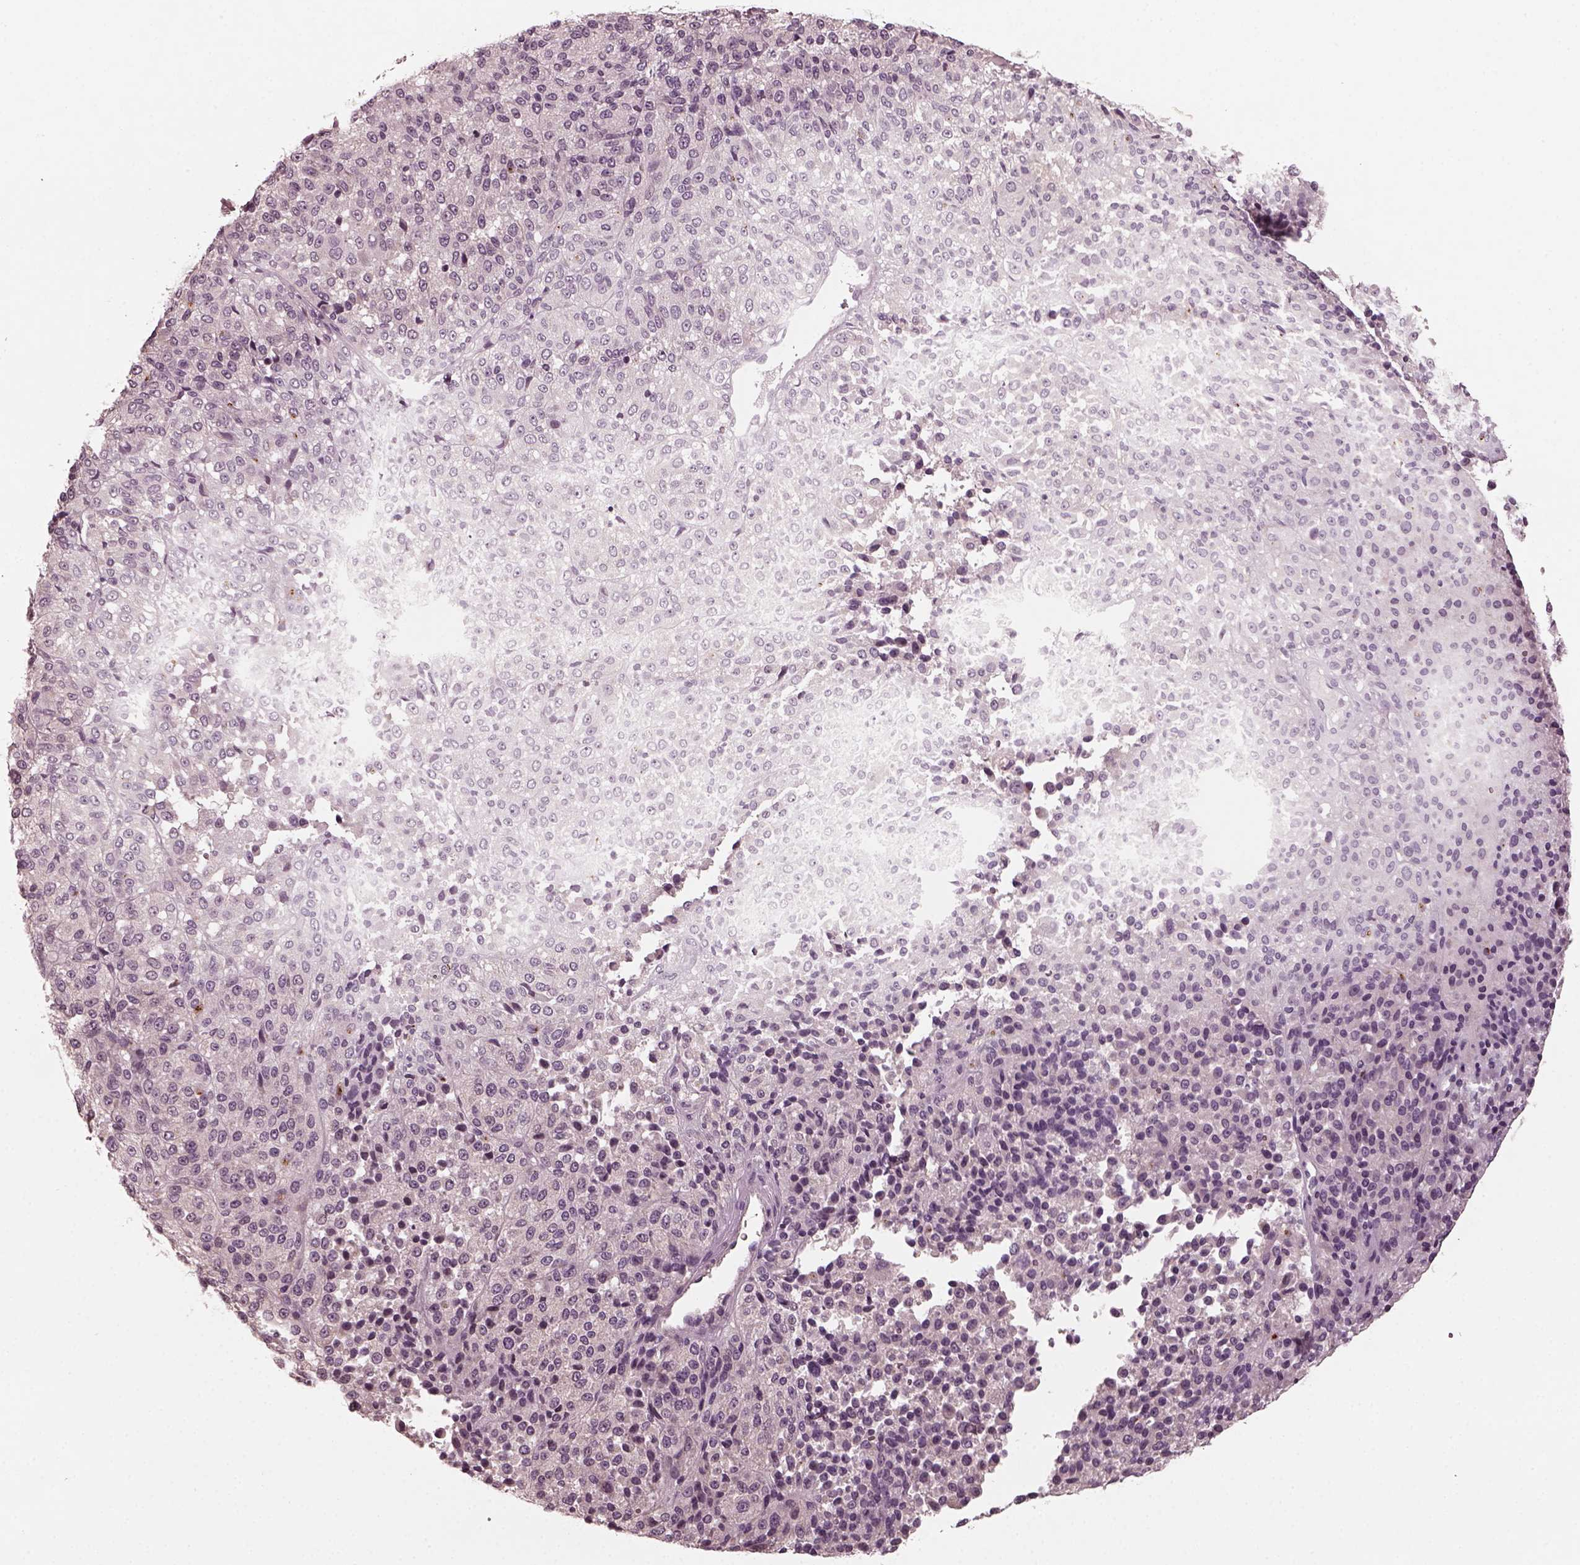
{"staining": {"intensity": "negative", "quantity": "none", "location": "none"}, "tissue": "melanoma", "cell_type": "Tumor cells", "image_type": "cancer", "snomed": [{"axis": "morphology", "description": "Malignant melanoma, Metastatic site"}, {"axis": "topography", "description": "Brain"}], "caption": "Immunohistochemistry (IHC) photomicrograph of neoplastic tissue: human melanoma stained with DAB demonstrates no significant protein positivity in tumor cells.", "gene": "CHIT1", "patient": {"sex": "female", "age": 56}}